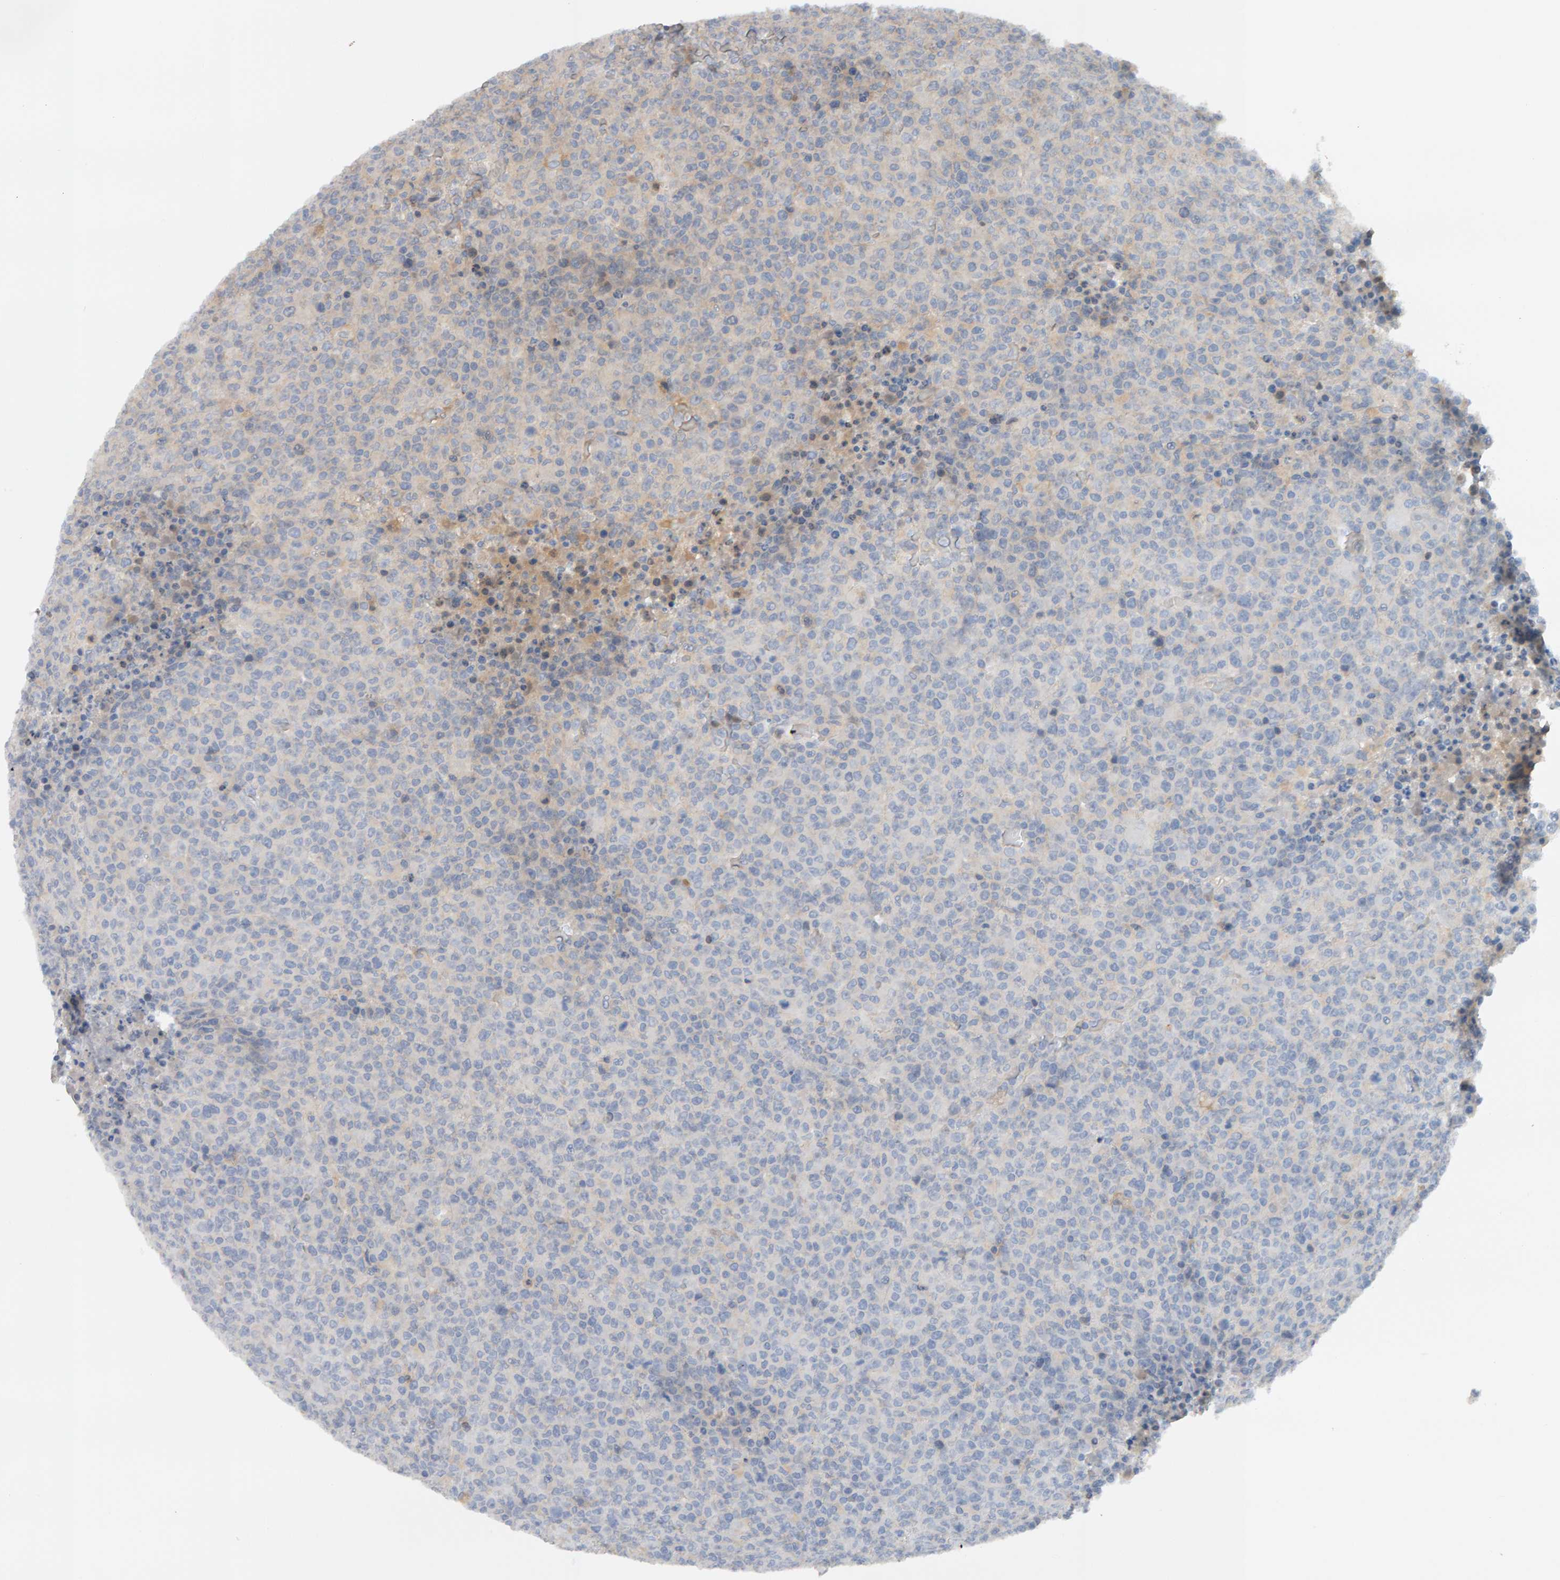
{"staining": {"intensity": "negative", "quantity": "none", "location": "none"}, "tissue": "lymphoma", "cell_type": "Tumor cells", "image_type": "cancer", "snomed": [{"axis": "morphology", "description": "Malignant lymphoma, non-Hodgkin's type, High grade"}, {"axis": "topography", "description": "Lymph node"}], "caption": "Immunohistochemical staining of human lymphoma displays no significant positivity in tumor cells.", "gene": "PPP1R16A", "patient": {"sex": "male", "age": 13}}